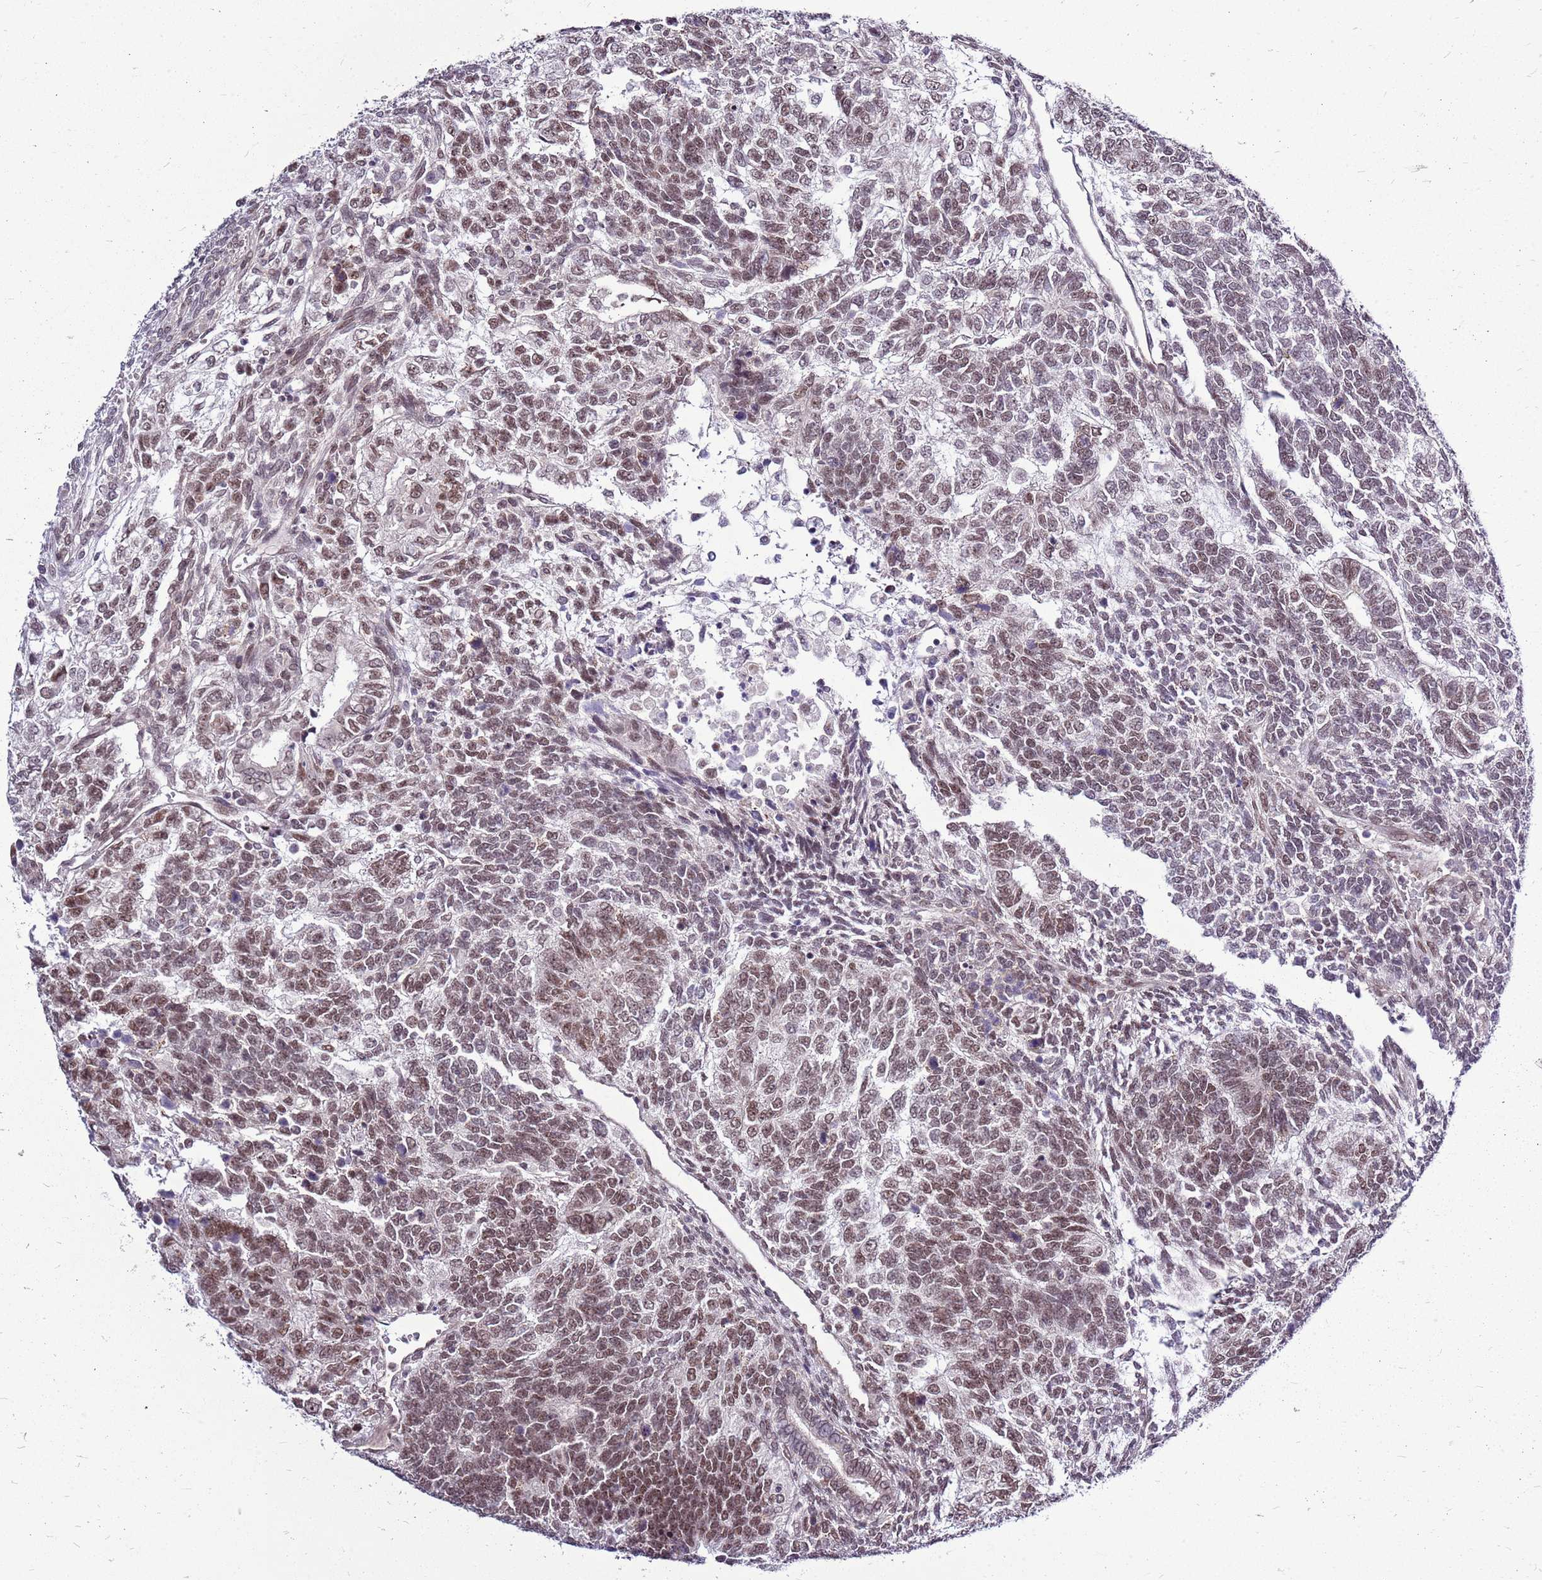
{"staining": {"intensity": "moderate", "quantity": ">75%", "location": "nuclear"}, "tissue": "testis cancer", "cell_type": "Tumor cells", "image_type": "cancer", "snomed": [{"axis": "morphology", "description": "Carcinoma, Embryonal, NOS"}, {"axis": "topography", "description": "Testis"}], "caption": "Tumor cells demonstrate medium levels of moderate nuclear expression in about >75% of cells in testis cancer. The staining was performed using DAB (3,3'-diaminobenzidine), with brown indicating positive protein expression. Nuclei are stained blue with hematoxylin.", "gene": "CCDC166", "patient": {"sex": "male", "age": 23}}